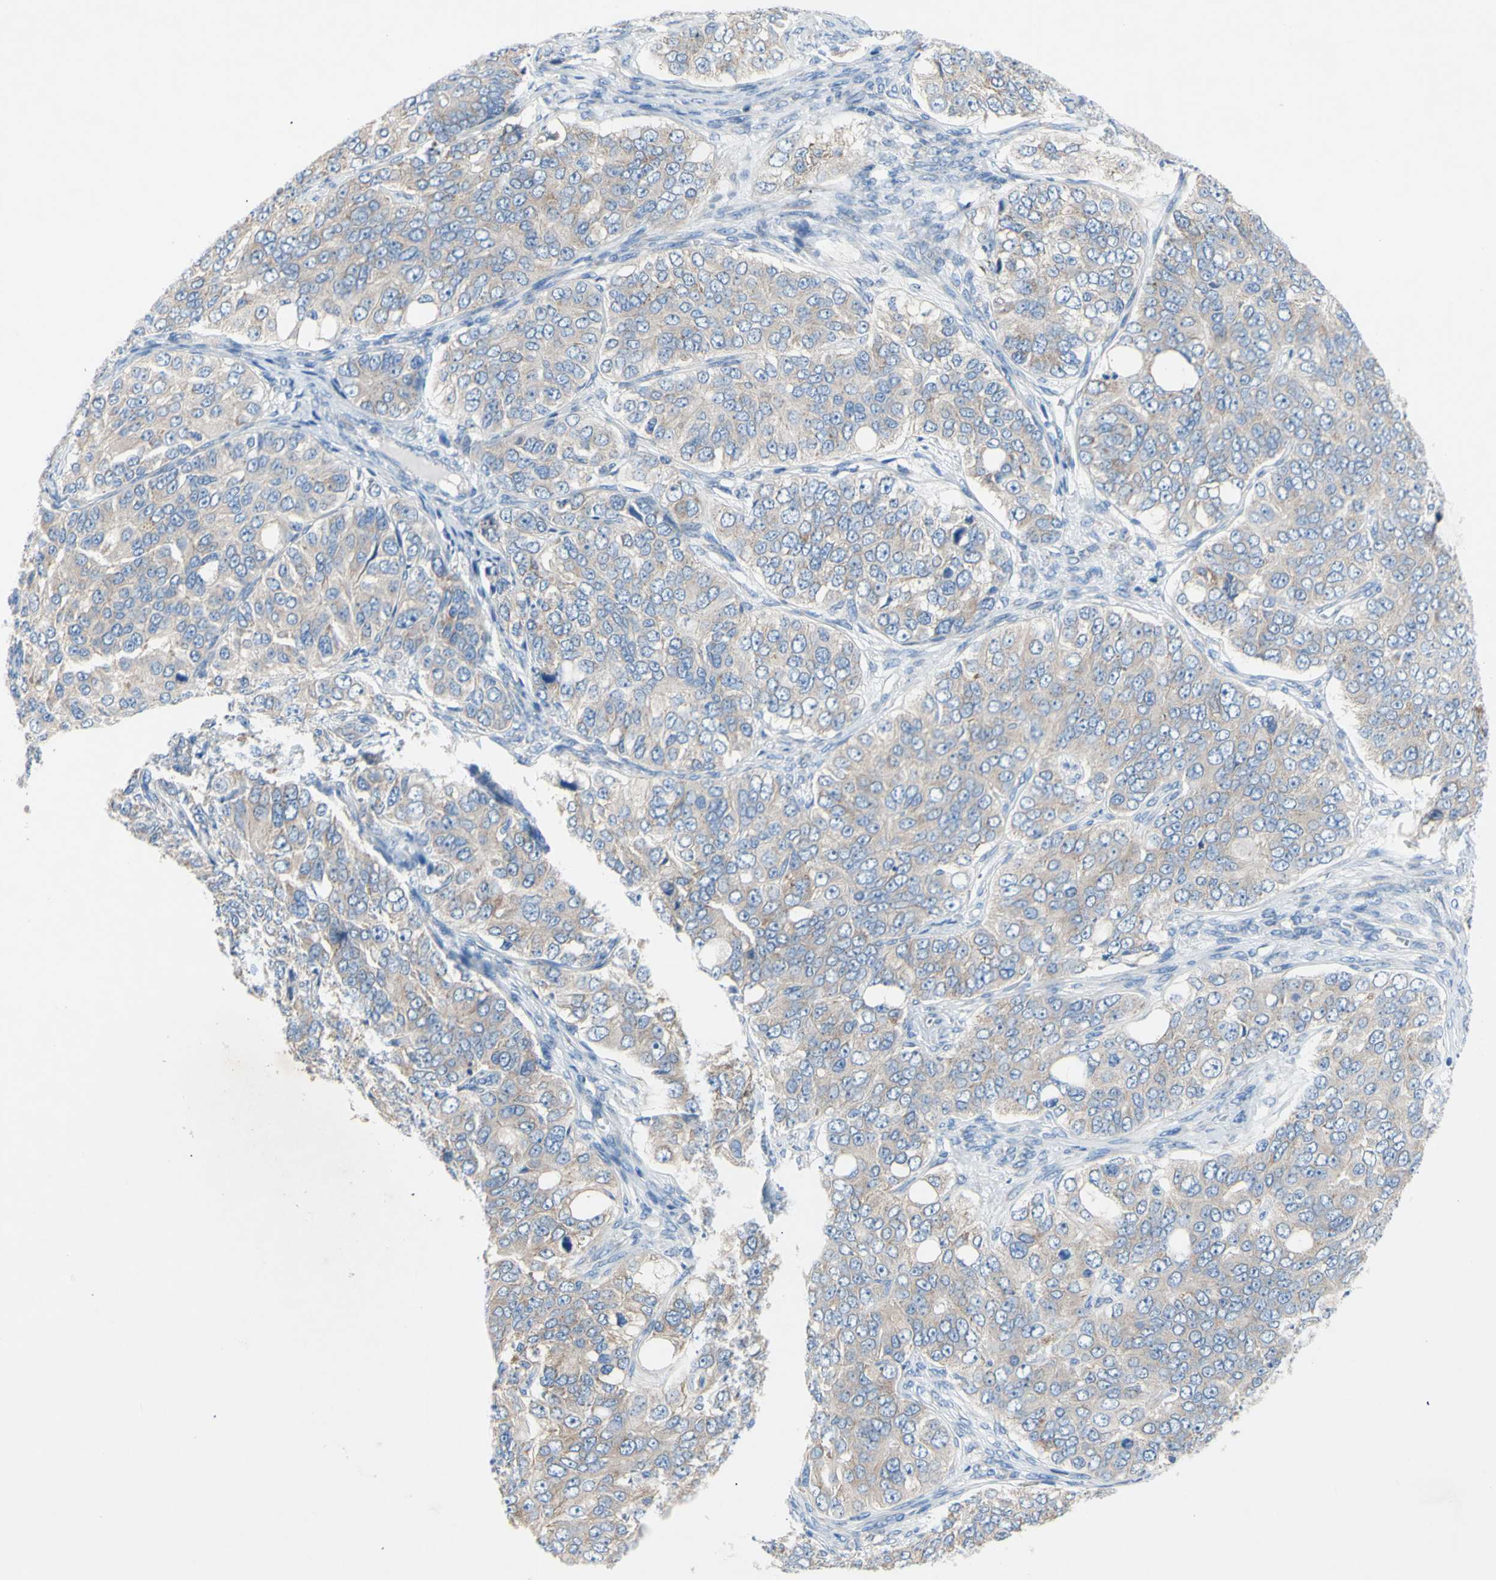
{"staining": {"intensity": "negative", "quantity": "none", "location": "none"}, "tissue": "ovarian cancer", "cell_type": "Tumor cells", "image_type": "cancer", "snomed": [{"axis": "morphology", "description": "Carcinoma, endometroid"}, {"axis": "topography", "description": "Ovary"}], "caption": "DAB (3,3'-diaminobenzidine) immunohistochemical staining of ovarian endometroid carcinoma displays no significant staining in tumor cells.", "gene": "TMIGD2", "patient": {"sex": "female", "age": 51}}